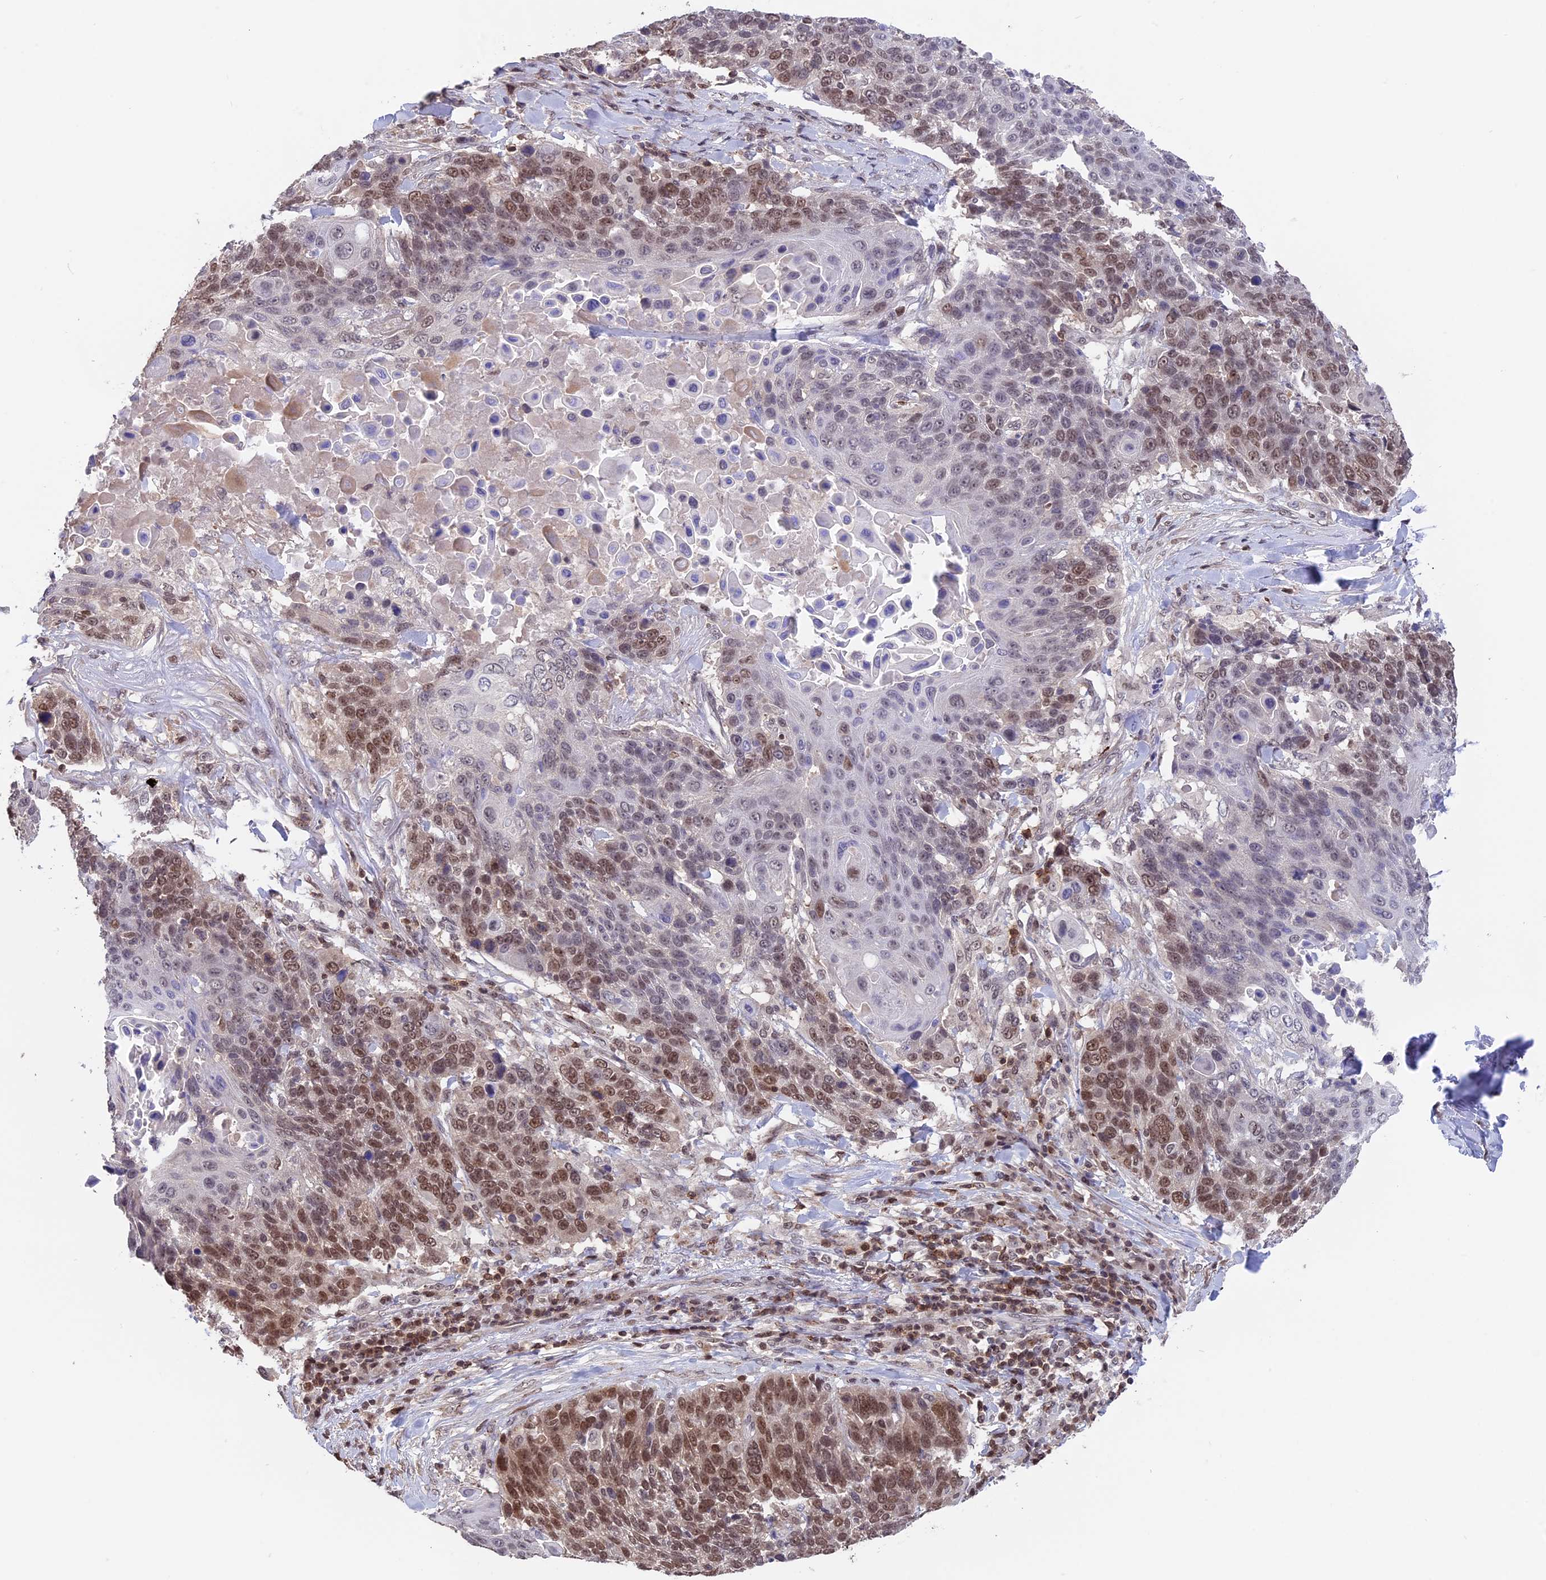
{"staining": {"intensity": "moderate", "quantity": "25%-75%", "location": "nuclear"}, "tissue": "lung cancer", "cell_type": "Tumor cells", "image_type": "cancer", "snomed": [{"axis": "morphology", "description": "Squamous cell carcinoma, NOS"}, {"axis": "topography", "description": "Lung"}], "caption": "High-magnification brightfield microscopy of squamous cell carcinoma (lung) stained with DAB (3,3'-diaminobenzidine) (brown) and counterstained with hematoxylin (blue). tumor cells exhibit moderate nuclear expression is seen in about25%-75% of cells. (Brightfield microscopy of DAB IHC at high magnification).", "gene": "RFC5", "patient": {"sex": "male", "age": 66}}